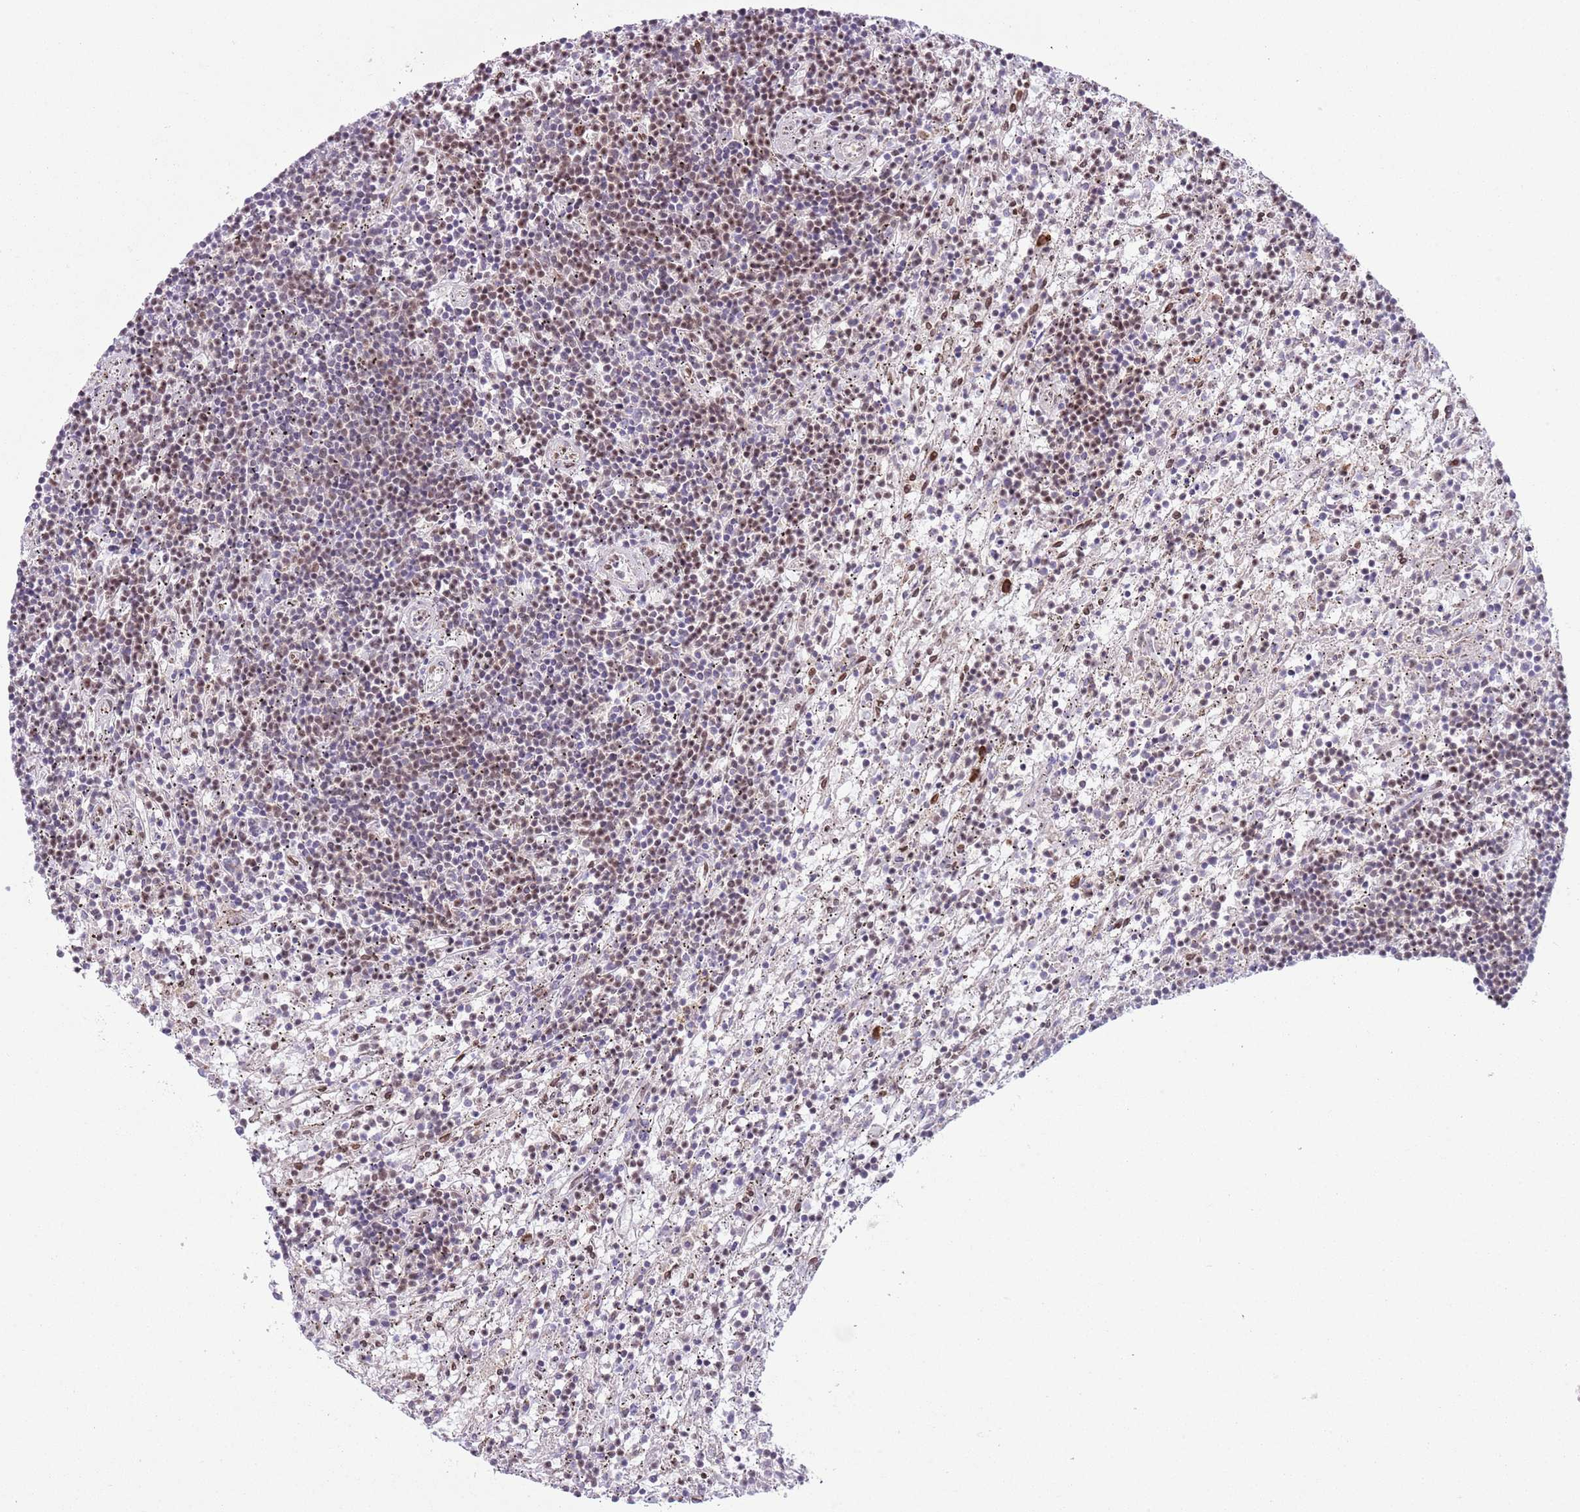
{"staining": {"intensity": "weak", "quantity": "<25%", "location": "nuclear"}, "tissue": "lymphoma", "cell_type": "Tumor cells", "image_type": "cancer", "snomed": [{"axis": "morphology", "description": "Malignant lymphoma, non-Hodgkin's type, Low grade"}, {"axis": "topography", "description": "Spleen"}], "caption": "The immunohistochemistry (IHC) photomicrograph has no significant staining in tumor cells of lymphoma tissue.", "gene": "SIPA1L3", "patient": {"sex": "male", "age": 76}}